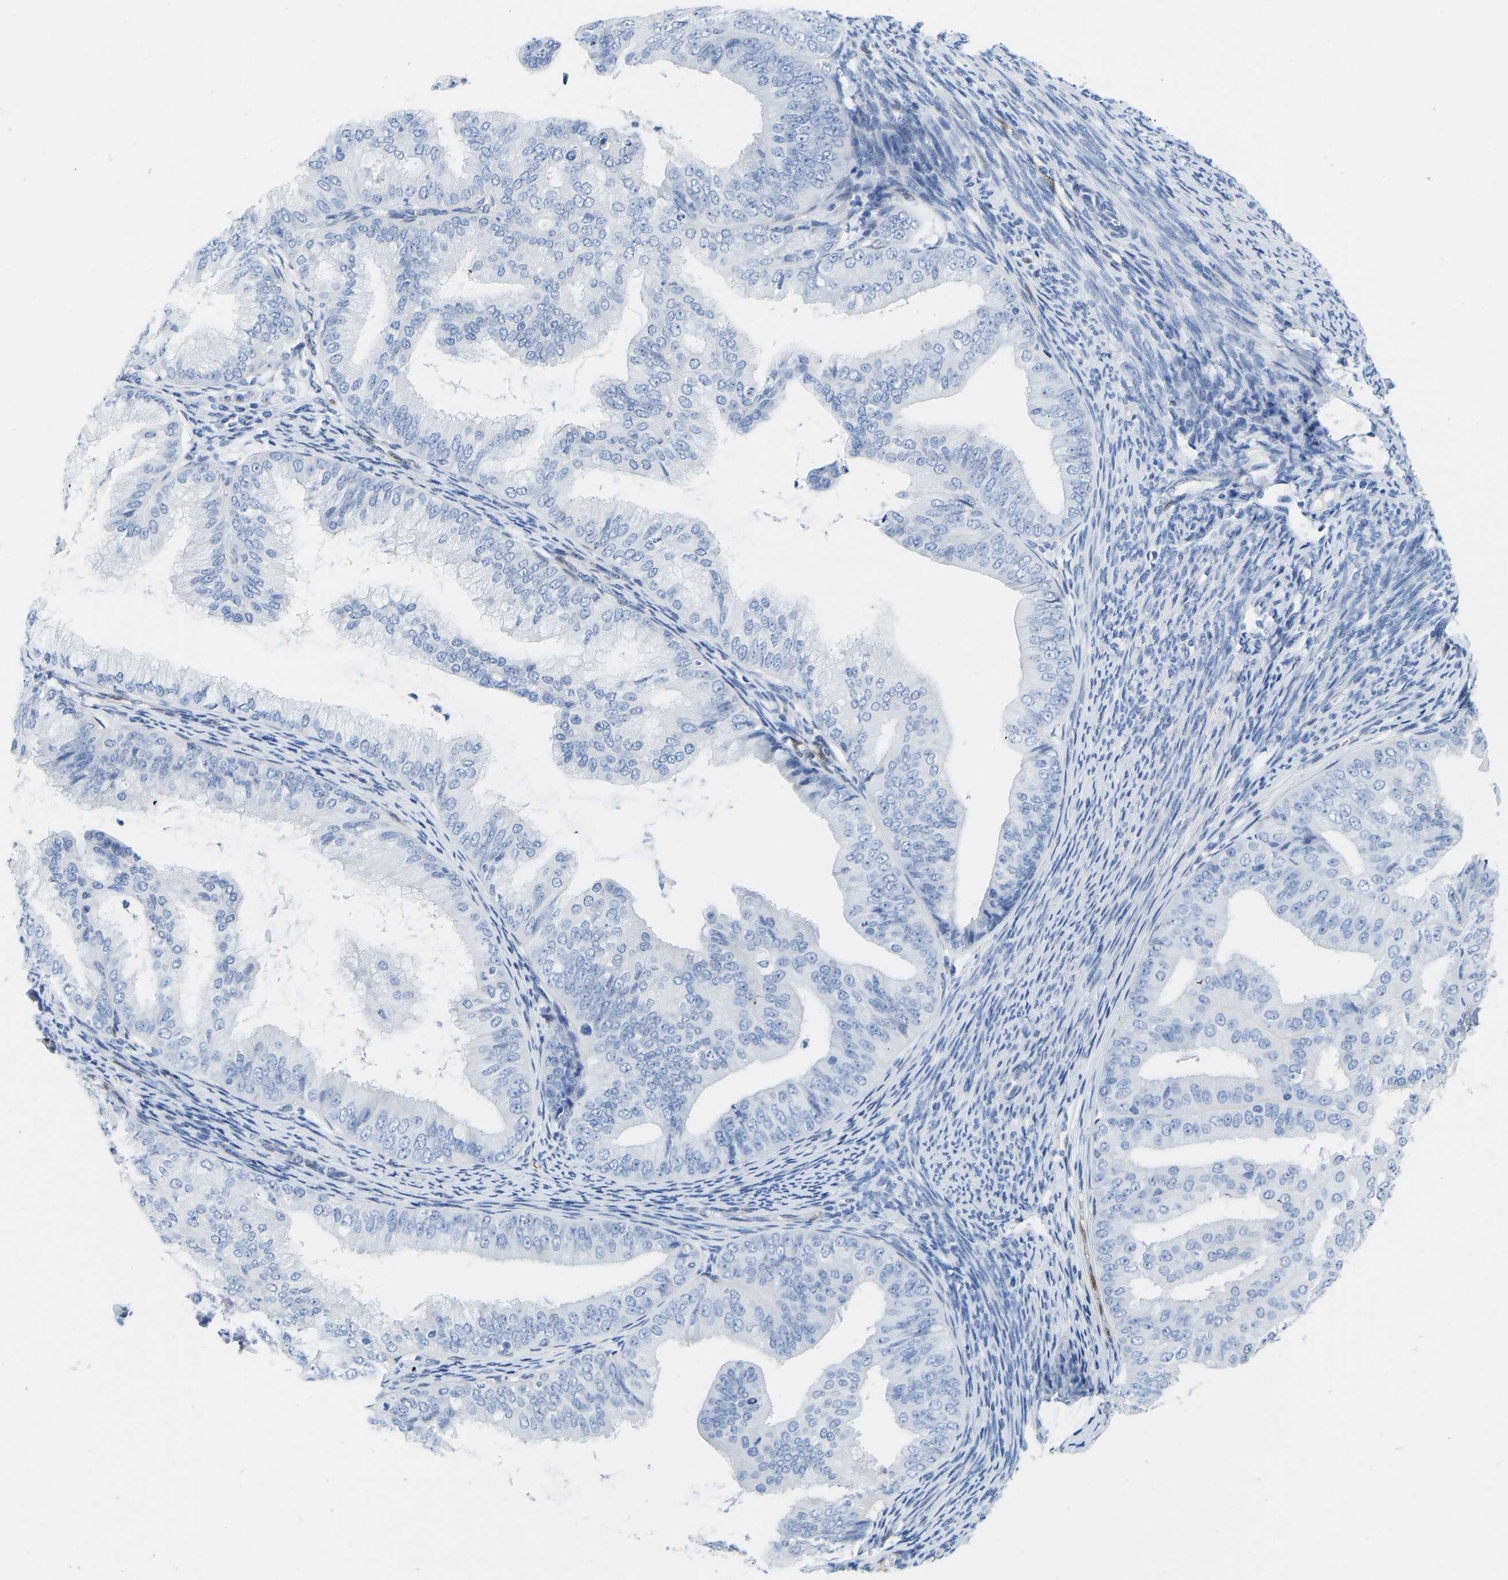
{"staining": {"intensity": "negative", "quantity": "none", "location": "none"}, "tissue": "endometrial cancer", "cell_type": "Tumor cells", "image_type": "cancer", "snomed": [{"axis": "morphology", "description": "Adenocarcinoma, NOS"}, {"axis": "topography", "description": "Endometrium"}], "caption": "A high-resolution photomicrograph shows immunohistochemistry staining of endometrial cancer, which demonstrates no significant positivity in tumor cells.", "gene": "NKAIN3", "patient": {"sex": "female", "age": 63}}